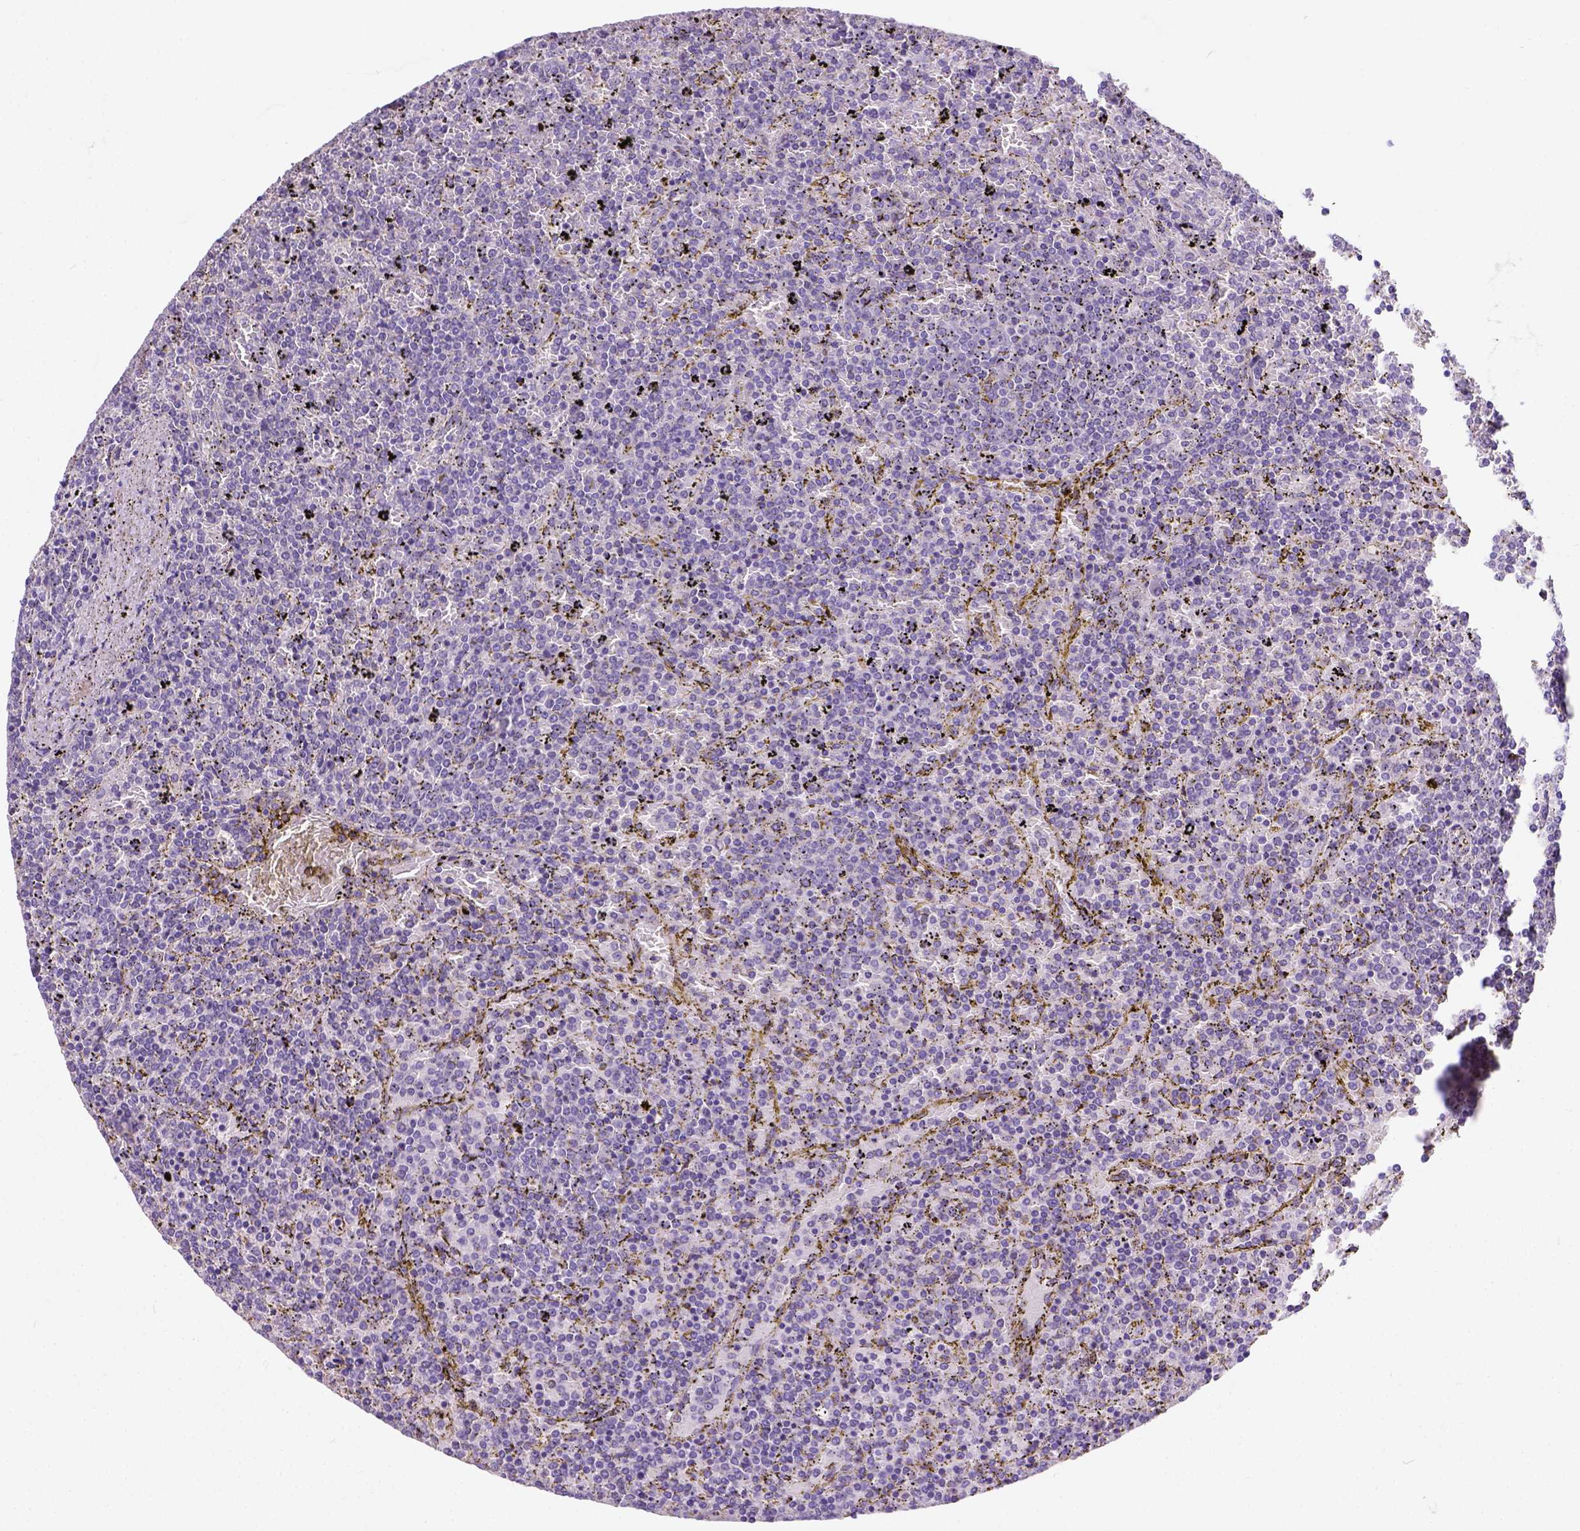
{"staining": {"intensity": "negative", "quantity": "none", "location": "none"}, "tissue": "lymphoma", "cell_type": "Tumor cells", "image_type": "cancer", "snomed": [{"axis": "morphology", "description": "Malignant lymphoma, non-Hodgkin's type, Low grade"}, {"axis": "topography", "description": "Spleen"}], "caption": "This is a histopathology image of IHC staining of malignant lymphoma, non-Hodgkin's type (low-grade), which shows no positivity in tumor cells.", "gene": "PHF7", "patient": {"sex": "female", "age": 77}}